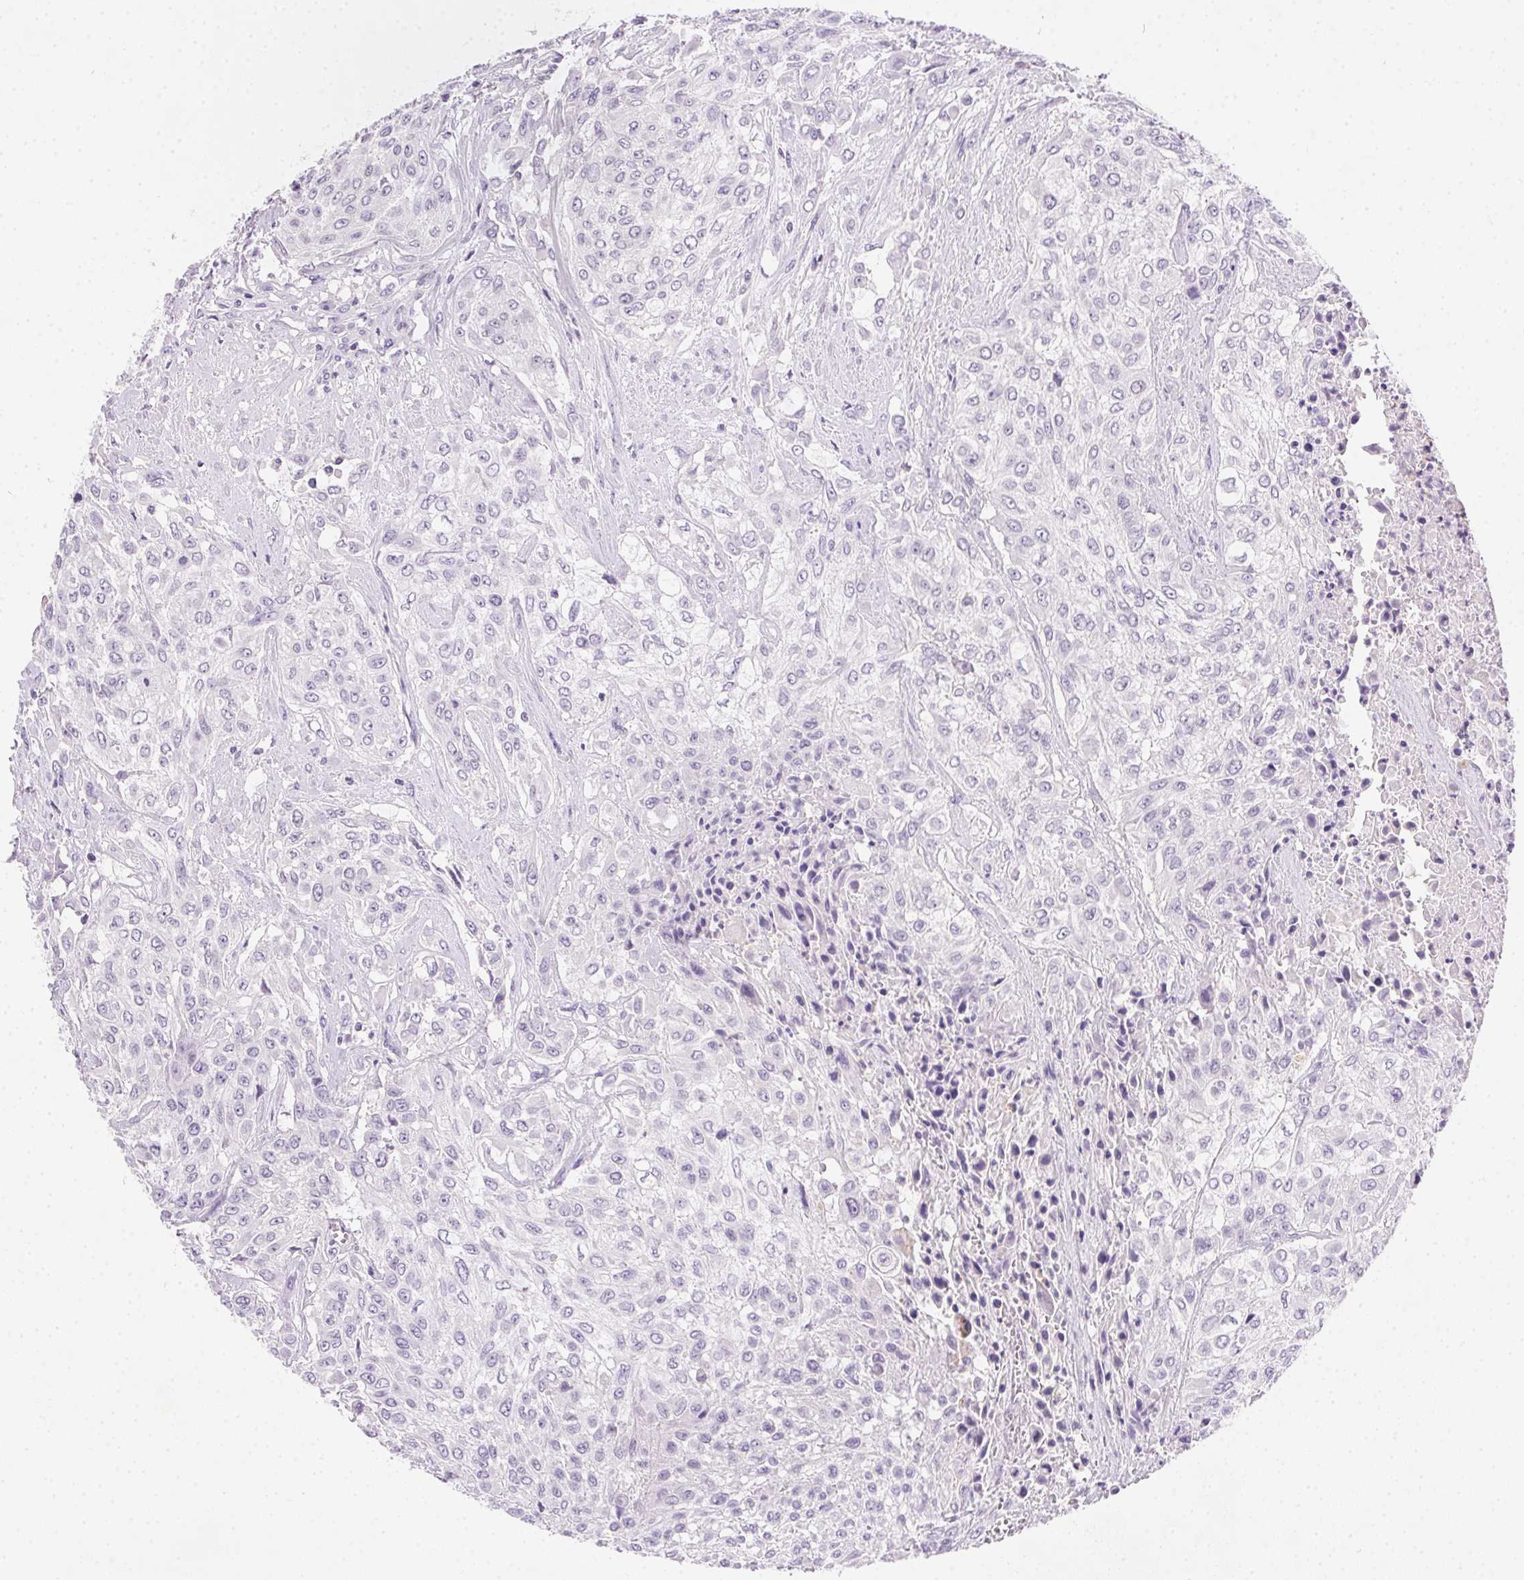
{"staining": {"intensity": "negative", "quantity": "none", "location": "none"}, "tissue": "urothelial cancer", "cell_type": "Tumor cells", "image_type": "cancer", "snomed": [{"axis": "morphology", "description": "Urothelial carcinoma, High grade"}, {"axis": "topography", "description": "Urinary bladder"}], "caption": "High-grade urothelial carcinoma was stained to show a protein in brown. There is no significant staining in tumor cells.", "gene": "SSTR4", "patient": {"sex": "male", "age": 57}}